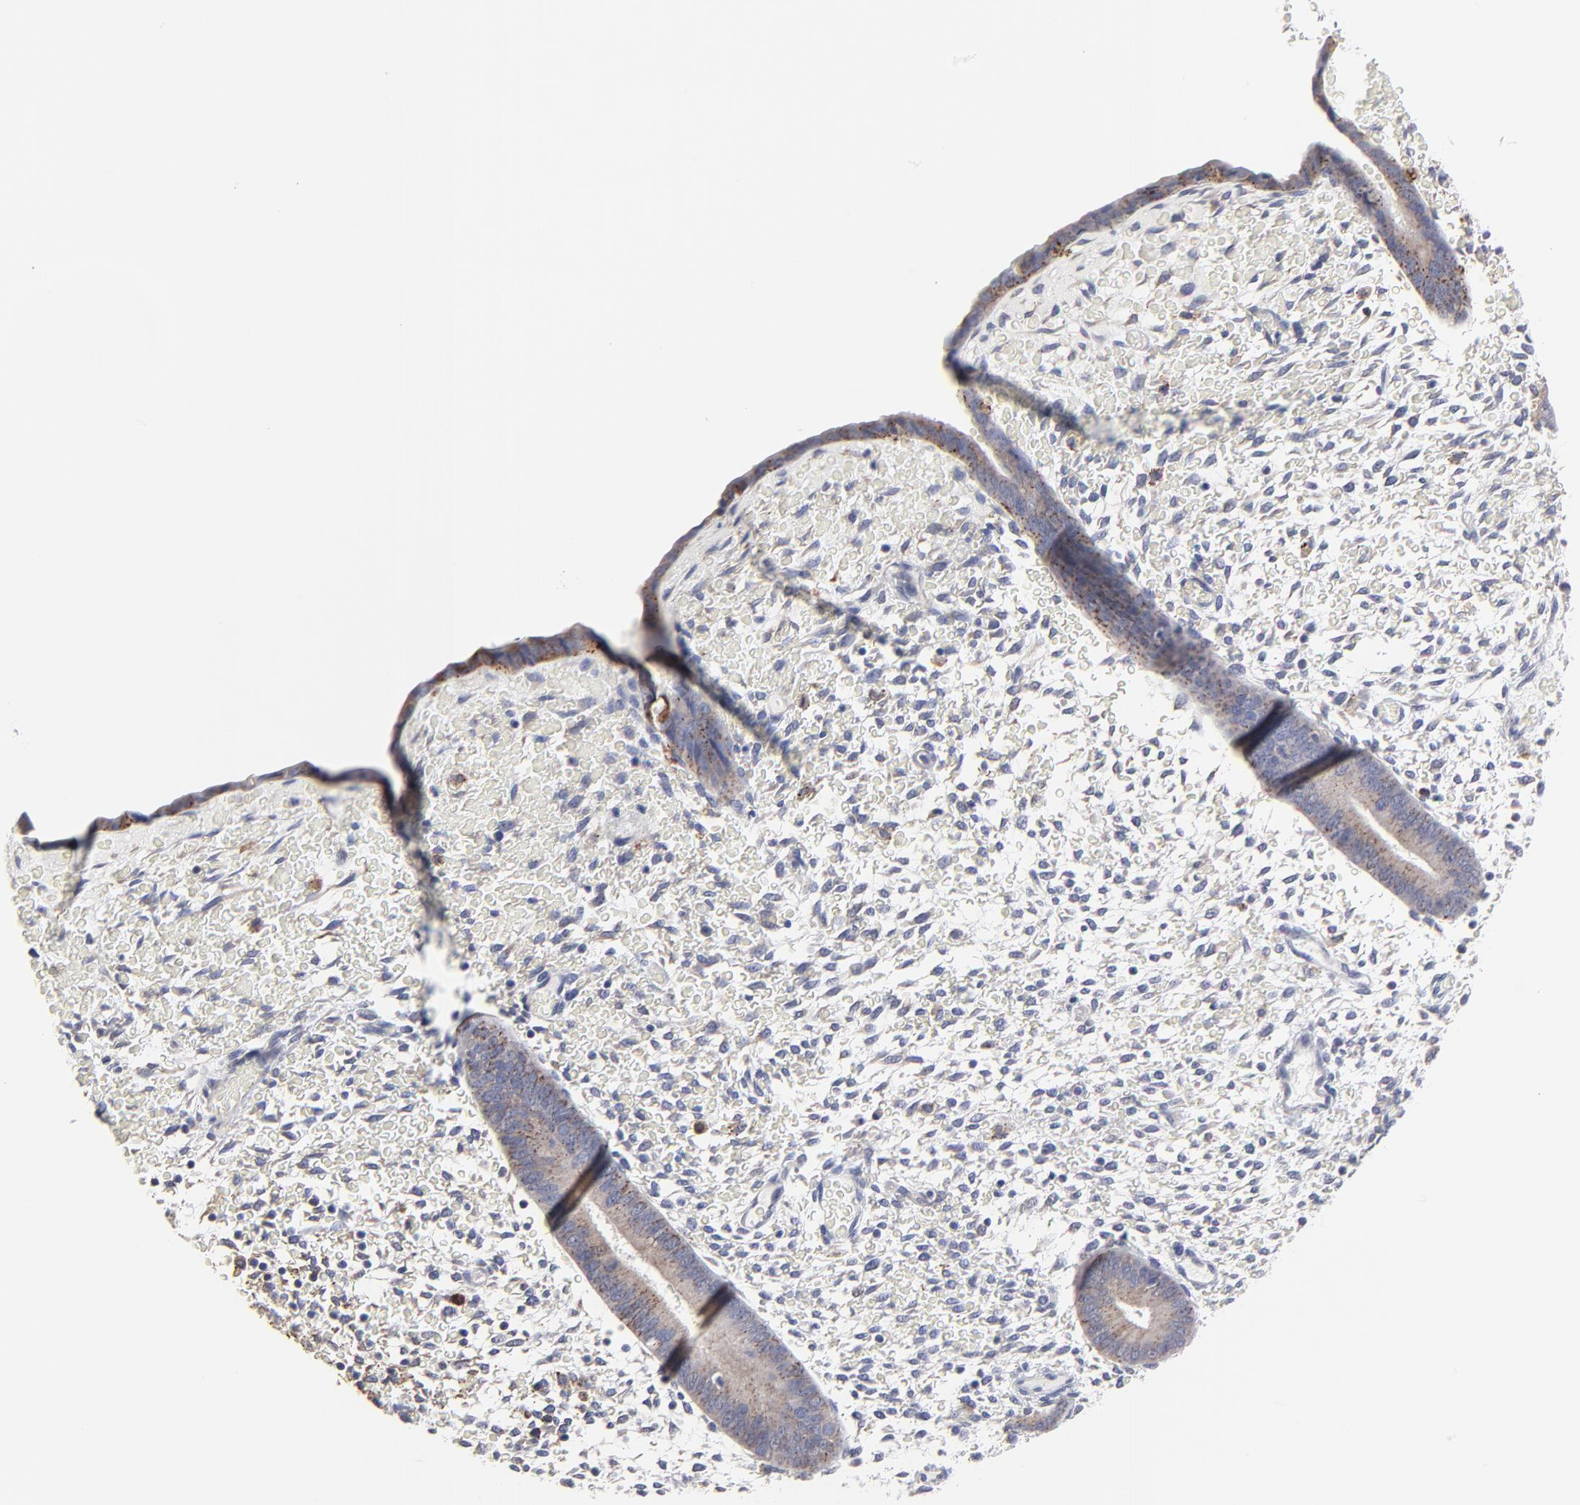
{"staining": {"intensity": "negative", "quantity": "none", "location": "none"}, "tissue": "endometrium", "cell_type": "Cells in endometrial stroma", "image_type": "normal", "snomed": [{"axis": "morphology", "description": "Normal tissue, NOS"}, {"axis": "topography", "description": "Endometrium"}], "caption": "Immunohistochemistry of normal human endometrium shows no expression in cells in endometrial stroma.", "gene": "TRIM22", "patient": {"sex": "female", "age": 42}}